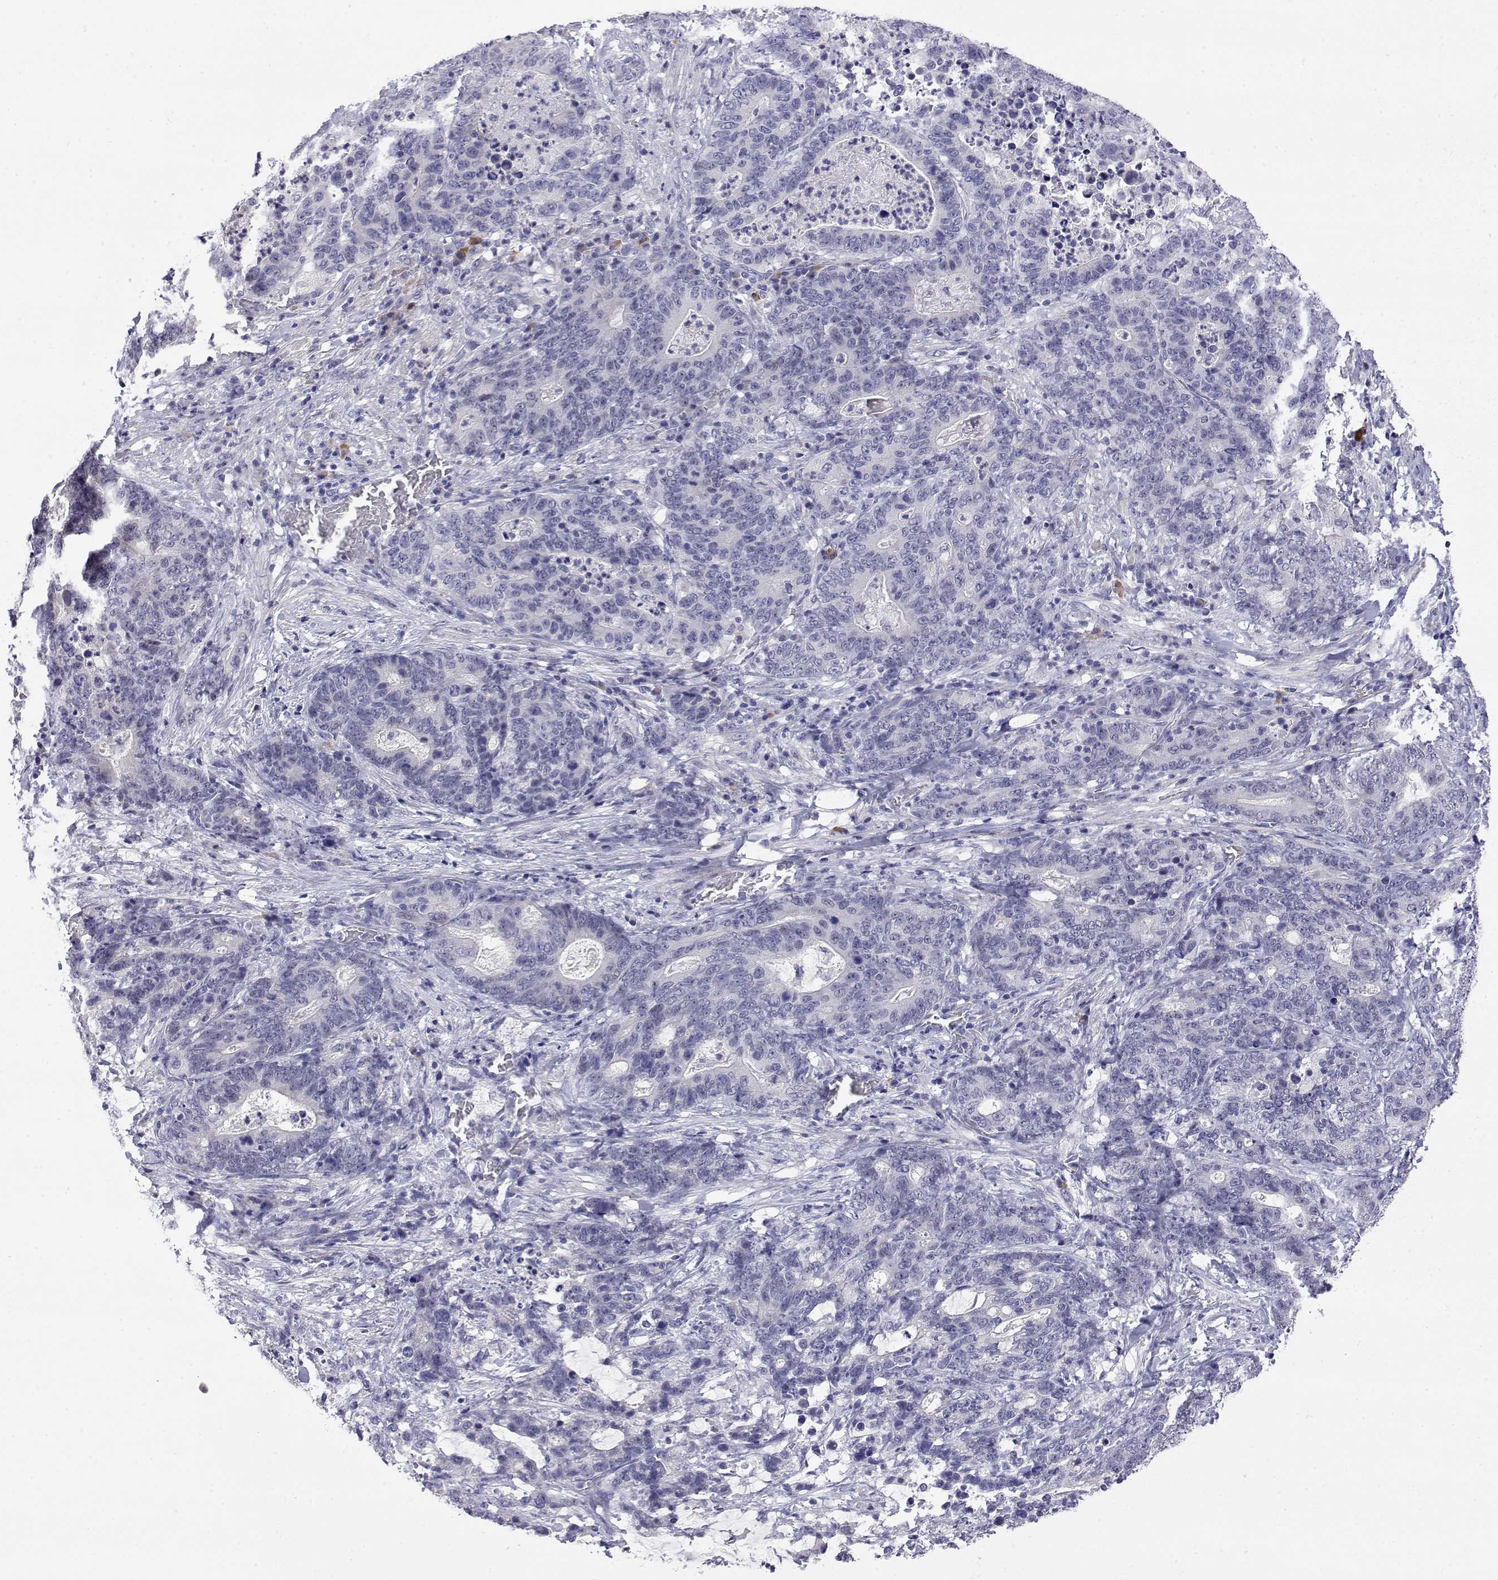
{"staining": {"intensity": "negative", "quantity": "none", "location": "none"}, "tissue": "stomach cancer", "cell_type": "Tumor cells", "image_type": "cancer", "snomed": [{"axis": "morphology", "description": "Normal tissue, NOS"}, {"axis": "morphology", "description": "Adenocarcinoma, NOS"}, {"axis": "topography", "description": "Stomach"}], "caption": "Photomicrograph shows no significant protein staining in tumor cells of stomach cancer.", "gene": "LY6D", "patient": {"sex": "female", "age": 64}}